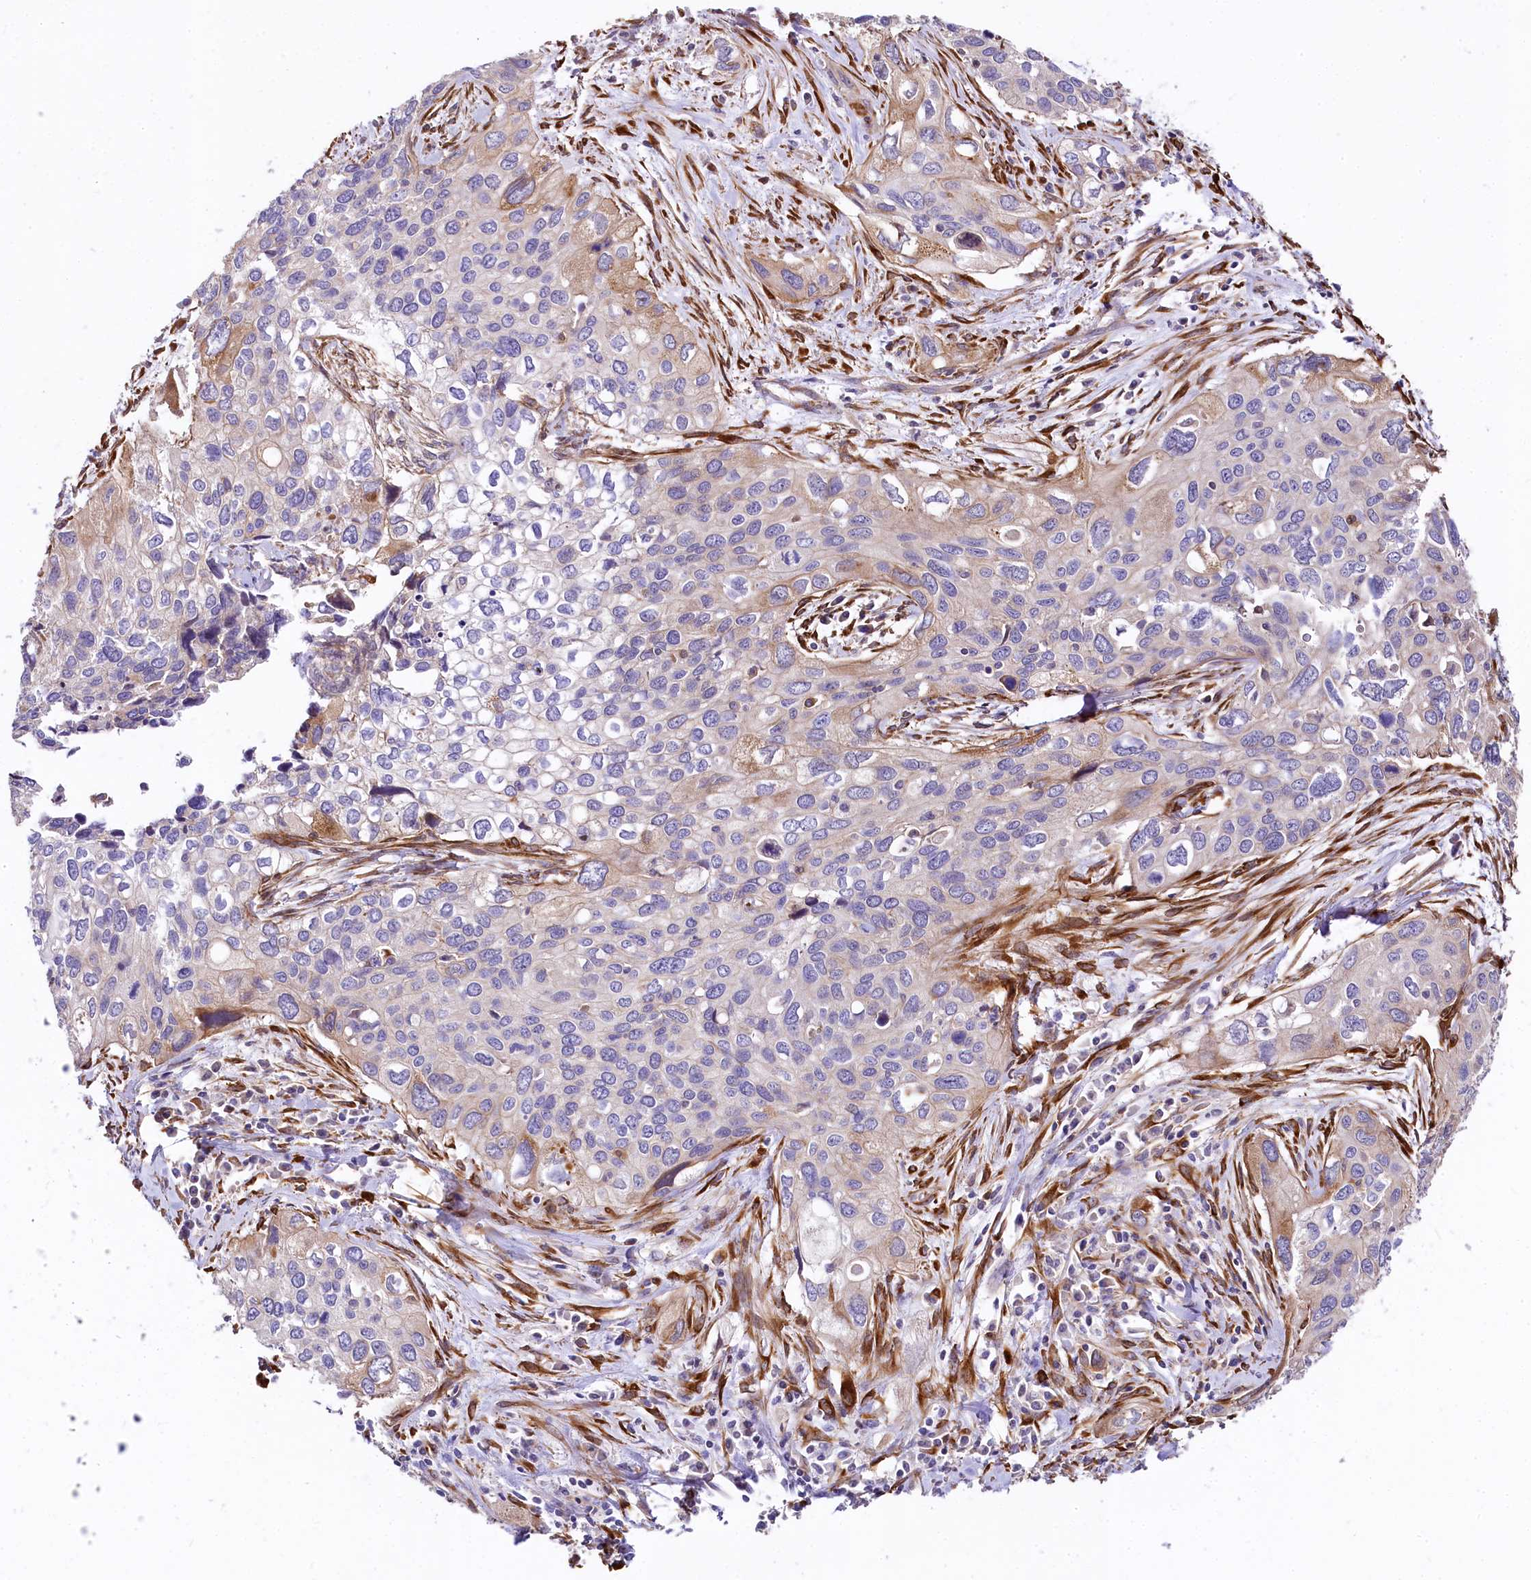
{"staining": {"intensity": "negative", "quantity": "none", "location": "none"}, "tissue": "cervical cancer", "cell_type": "Tumor cells", "image_type": "cancer", "snomed": [{"axis": "morphology", "description": "Squamous cell carcinoma, NOS"}, {"axis": "topography", "description": "Cervix"}], "caption": "Immunohistochemistry image of cervical cancer stained for a protein (brown), which reveals no positivity in tumor cells.", "gene": "FCHSD2", "patient": {"sex": "female", "age": 55}}